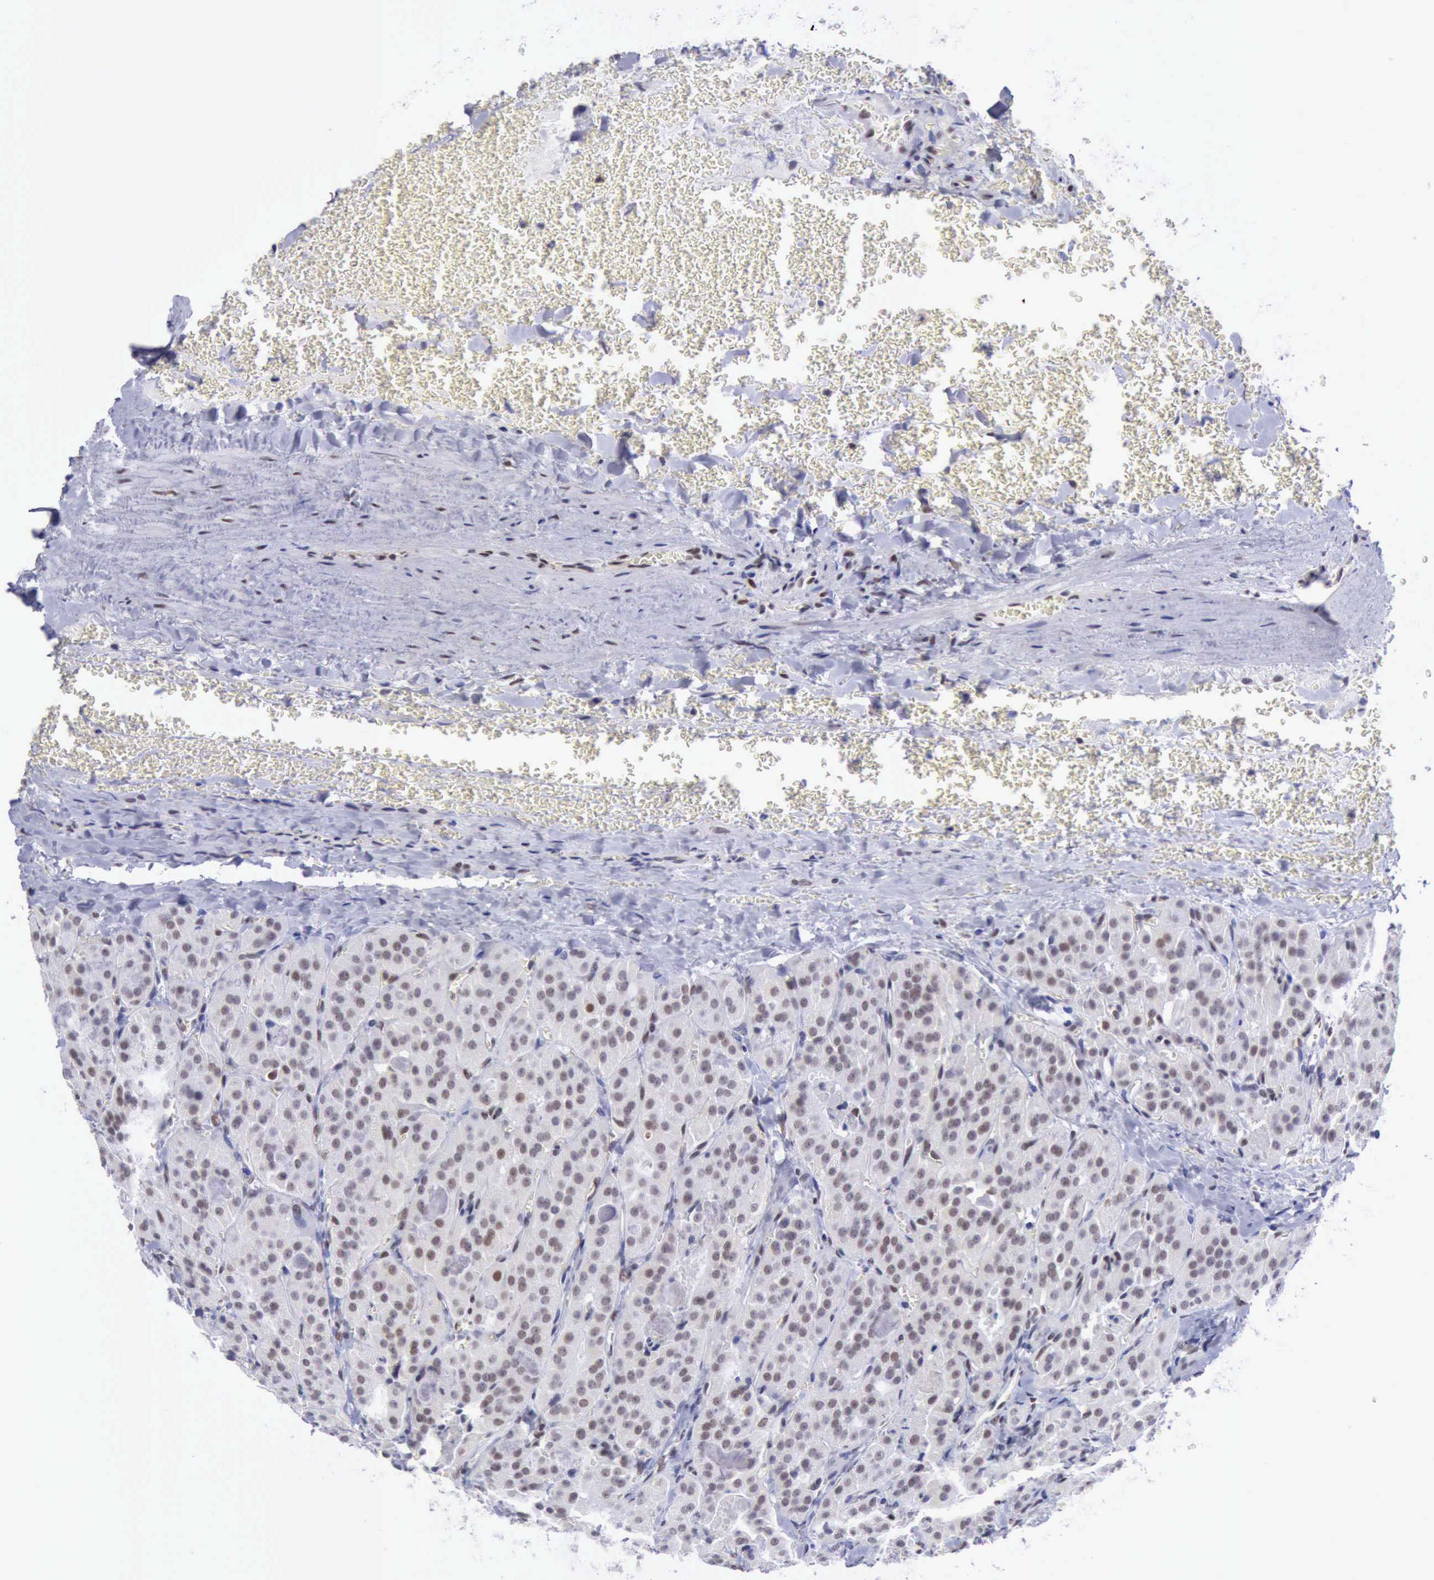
{"staining": {"intensity": "moderate", "quantity": "25%-75%", "location": "nuclear"}, "tissue": "thyroid cancer", "cell_type": "Tumor cells", "image_type": "cancer", "snomed": [{"axis": "morphology", "description": "Carcinoma, NOS"}, {"axis": "topography", "description": "Thyroid gland"}], "caption": "Protein staining of thyroid cancer tissue shows moderate nuclear expression in about 25%-75% of tumor cells. (Stains: DAB (3,3'-diaminobenzidine) in brown, nuclei in blue, Microscopy: brightfield microscopy at high magnification).", "gene": "ERCC4", "patient": {"sex": "male", "age": 76}}